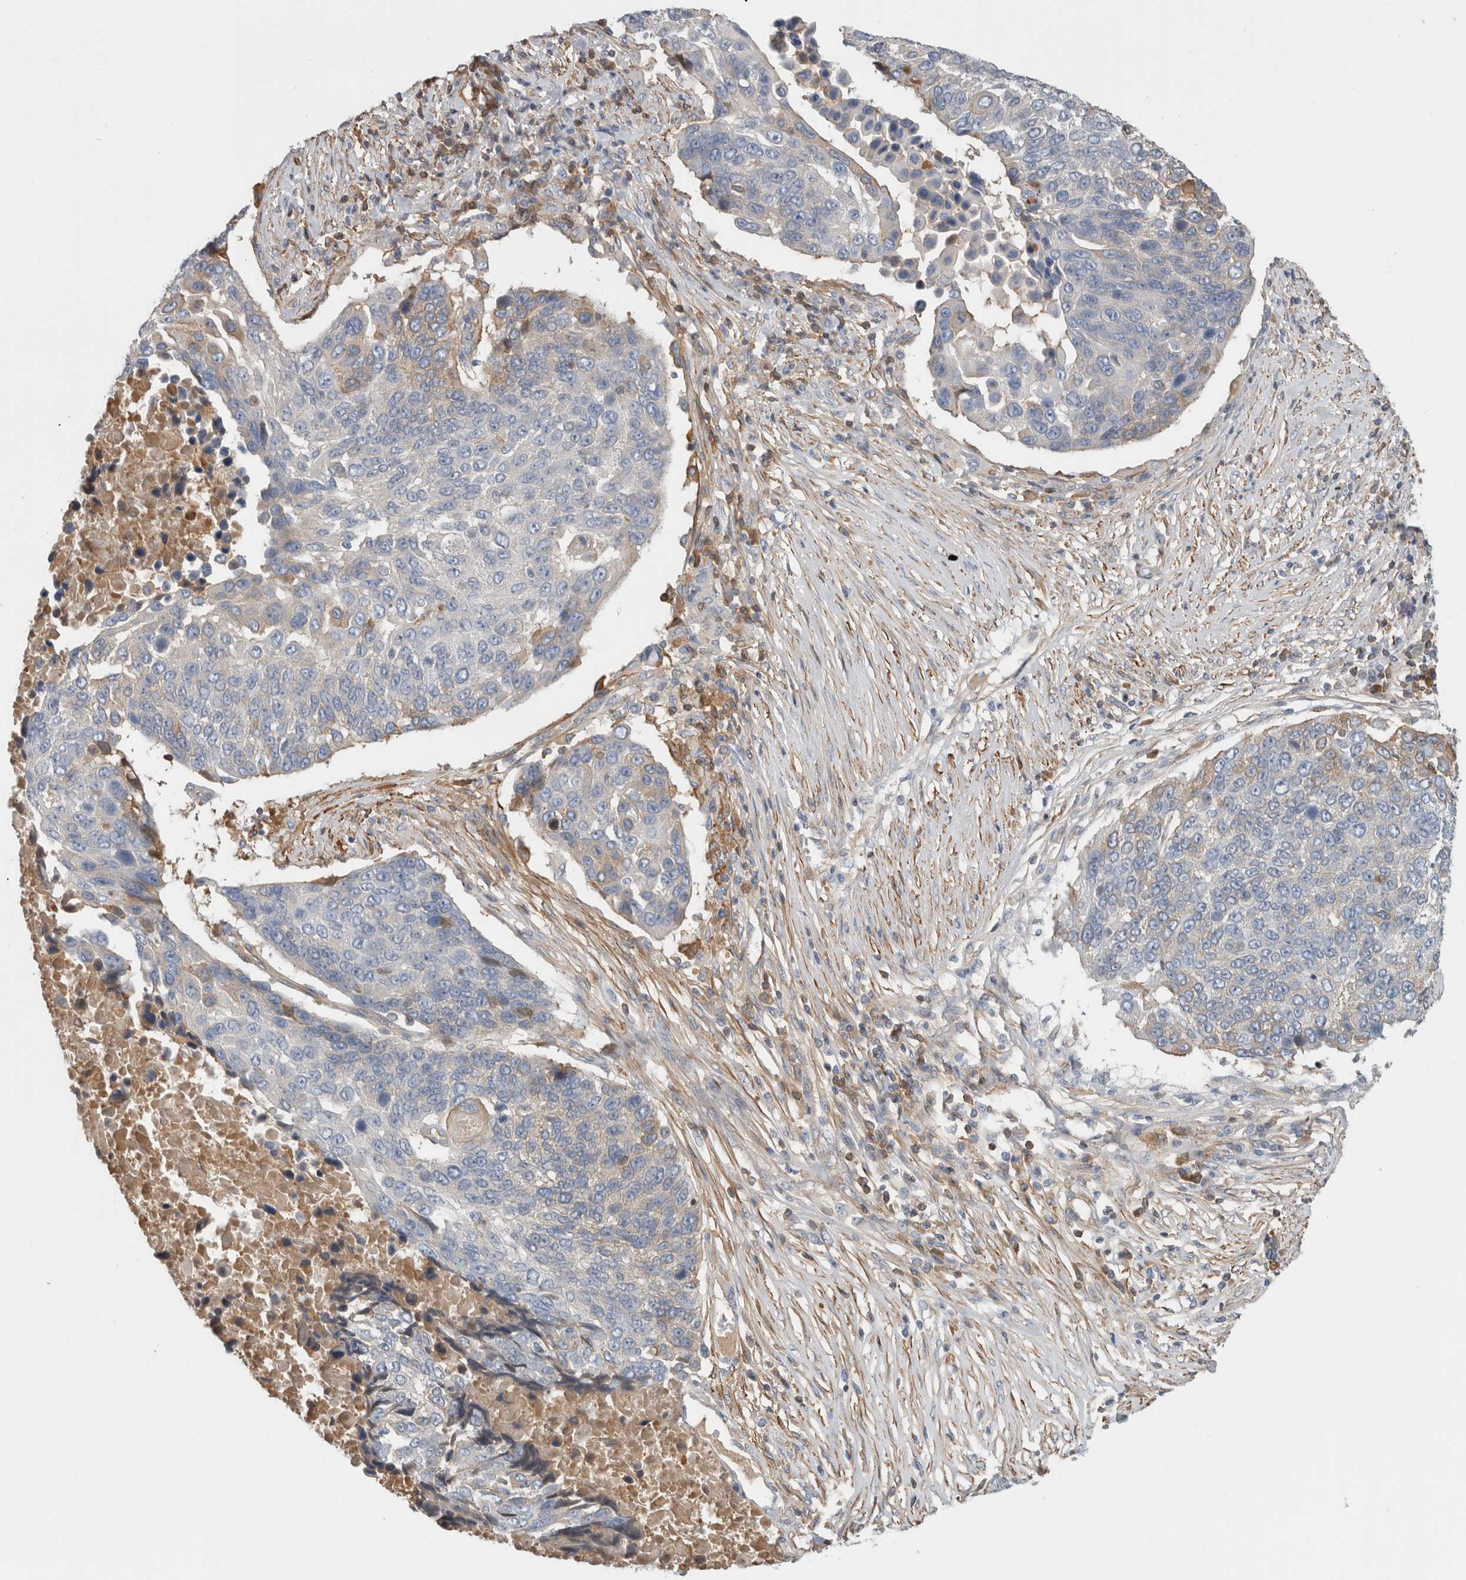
{"staining": {"intensity": "weak", "quantity": "<25%", "location": "cytoplasmic/membranous"}, "tissue": "lung cancer", "cell_type": "Tumor cells", "image_type": "cancer", "snomed": [{"axis": "morphology", "description": "Squamous cell carcinoma, NOS"}, {"axis": "topography", "description": "Lung"}], "caption": "Lung cancer was stained to show a protein in brown. There is no significant expression in tumor cells.", "gene": "CFI", "patient": {"sex": "male", "age": 66}}